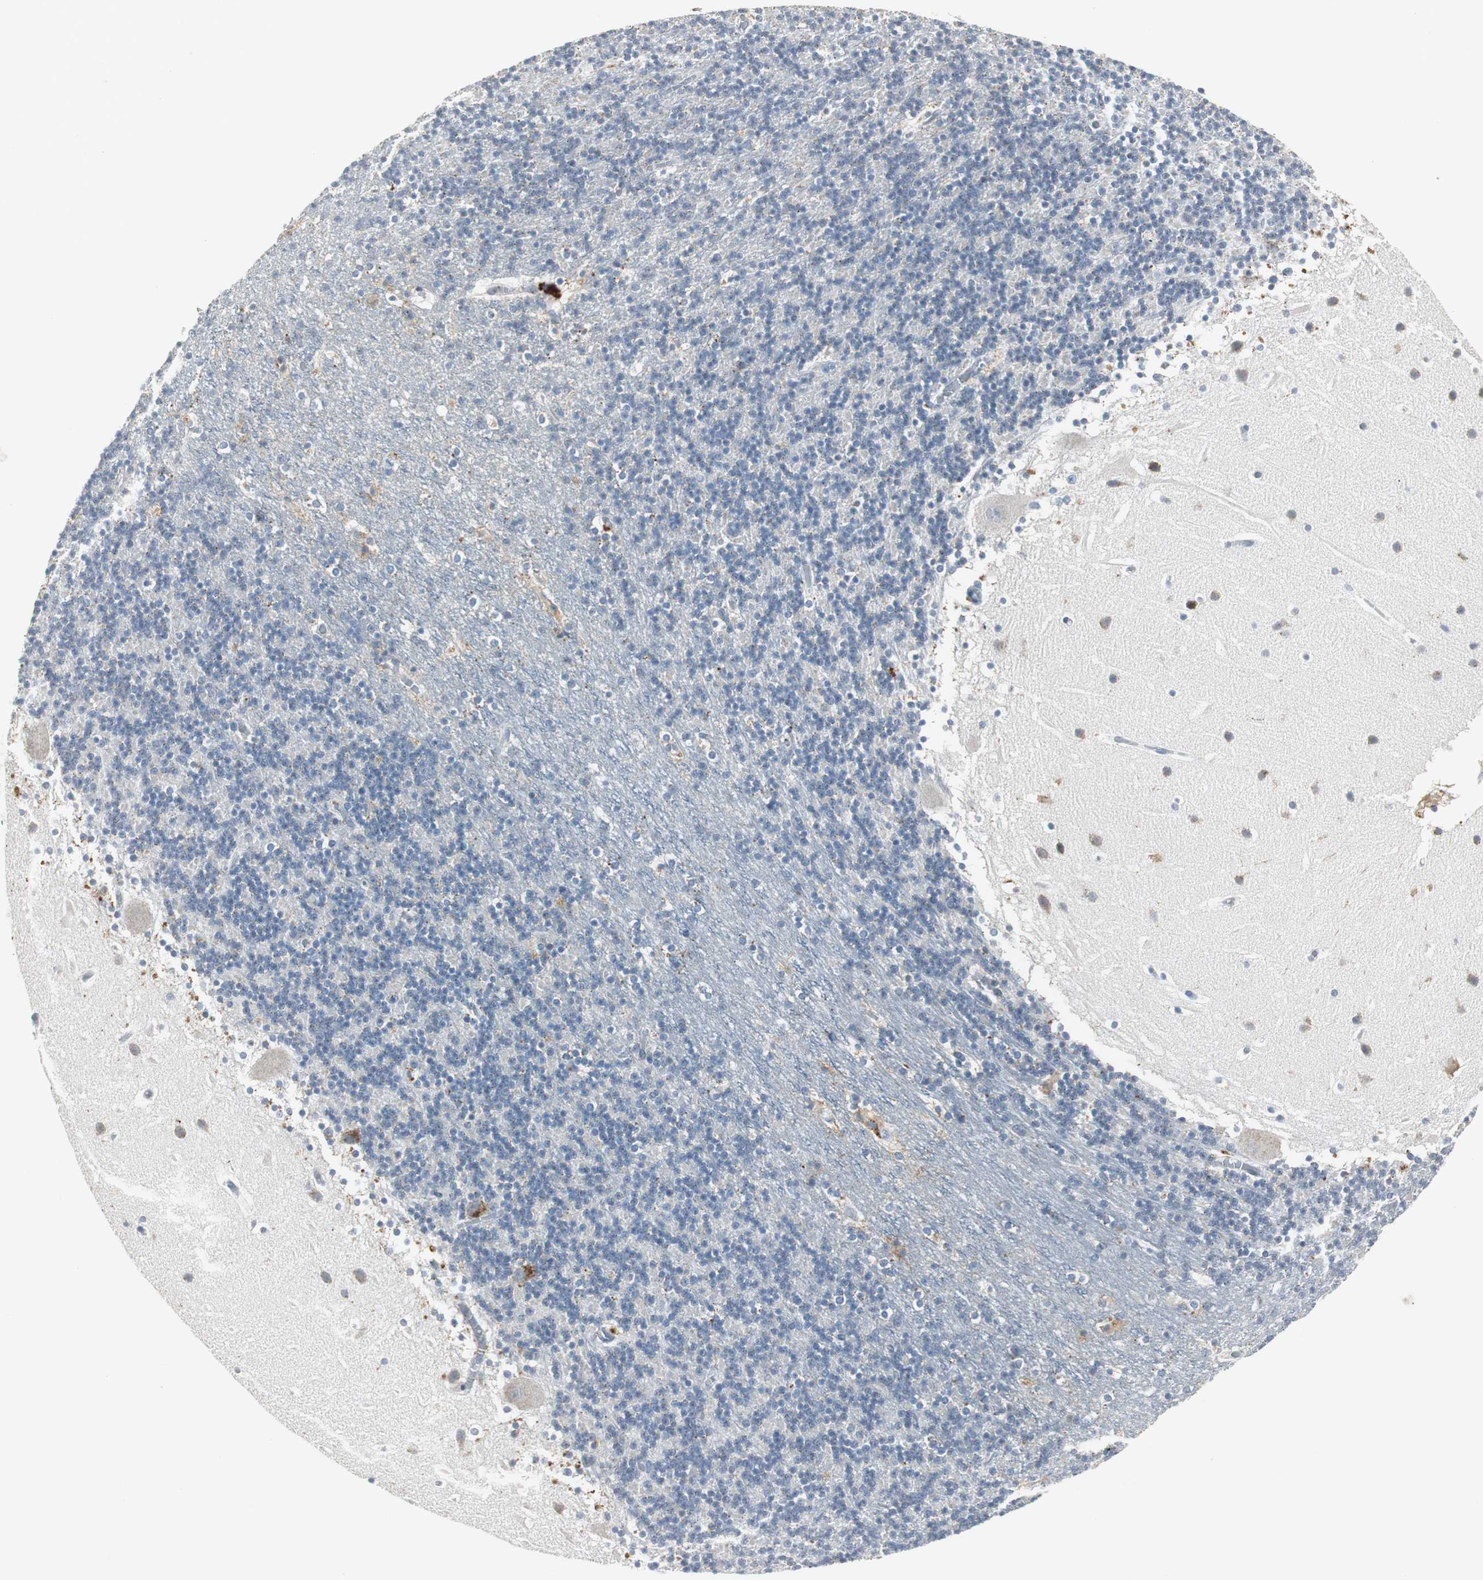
{"staining": {"intensity": "moderate", "quantity": "<25%", "location": "cytoplasmic/membranous"}, "tissue": "cerebellum", "cell_type": "Cells in granular layer", "image_type": "normal", "snomed": [{"axis": "morphology", "description": "Normal tissue, NOS"}, {"axis": "topography", "description": "Cerebellum"}], "caption": "The micrograph shows immunohistochemical staining of unremarkable cerebellum. There is moderate cytoplasmic/membranous positivity is appreciated in approximately <25% of cells in granular layer. Nuclei are stained in blue.", "gene": "NLGN1", "patient": {"sex": "male", "age": 45}}